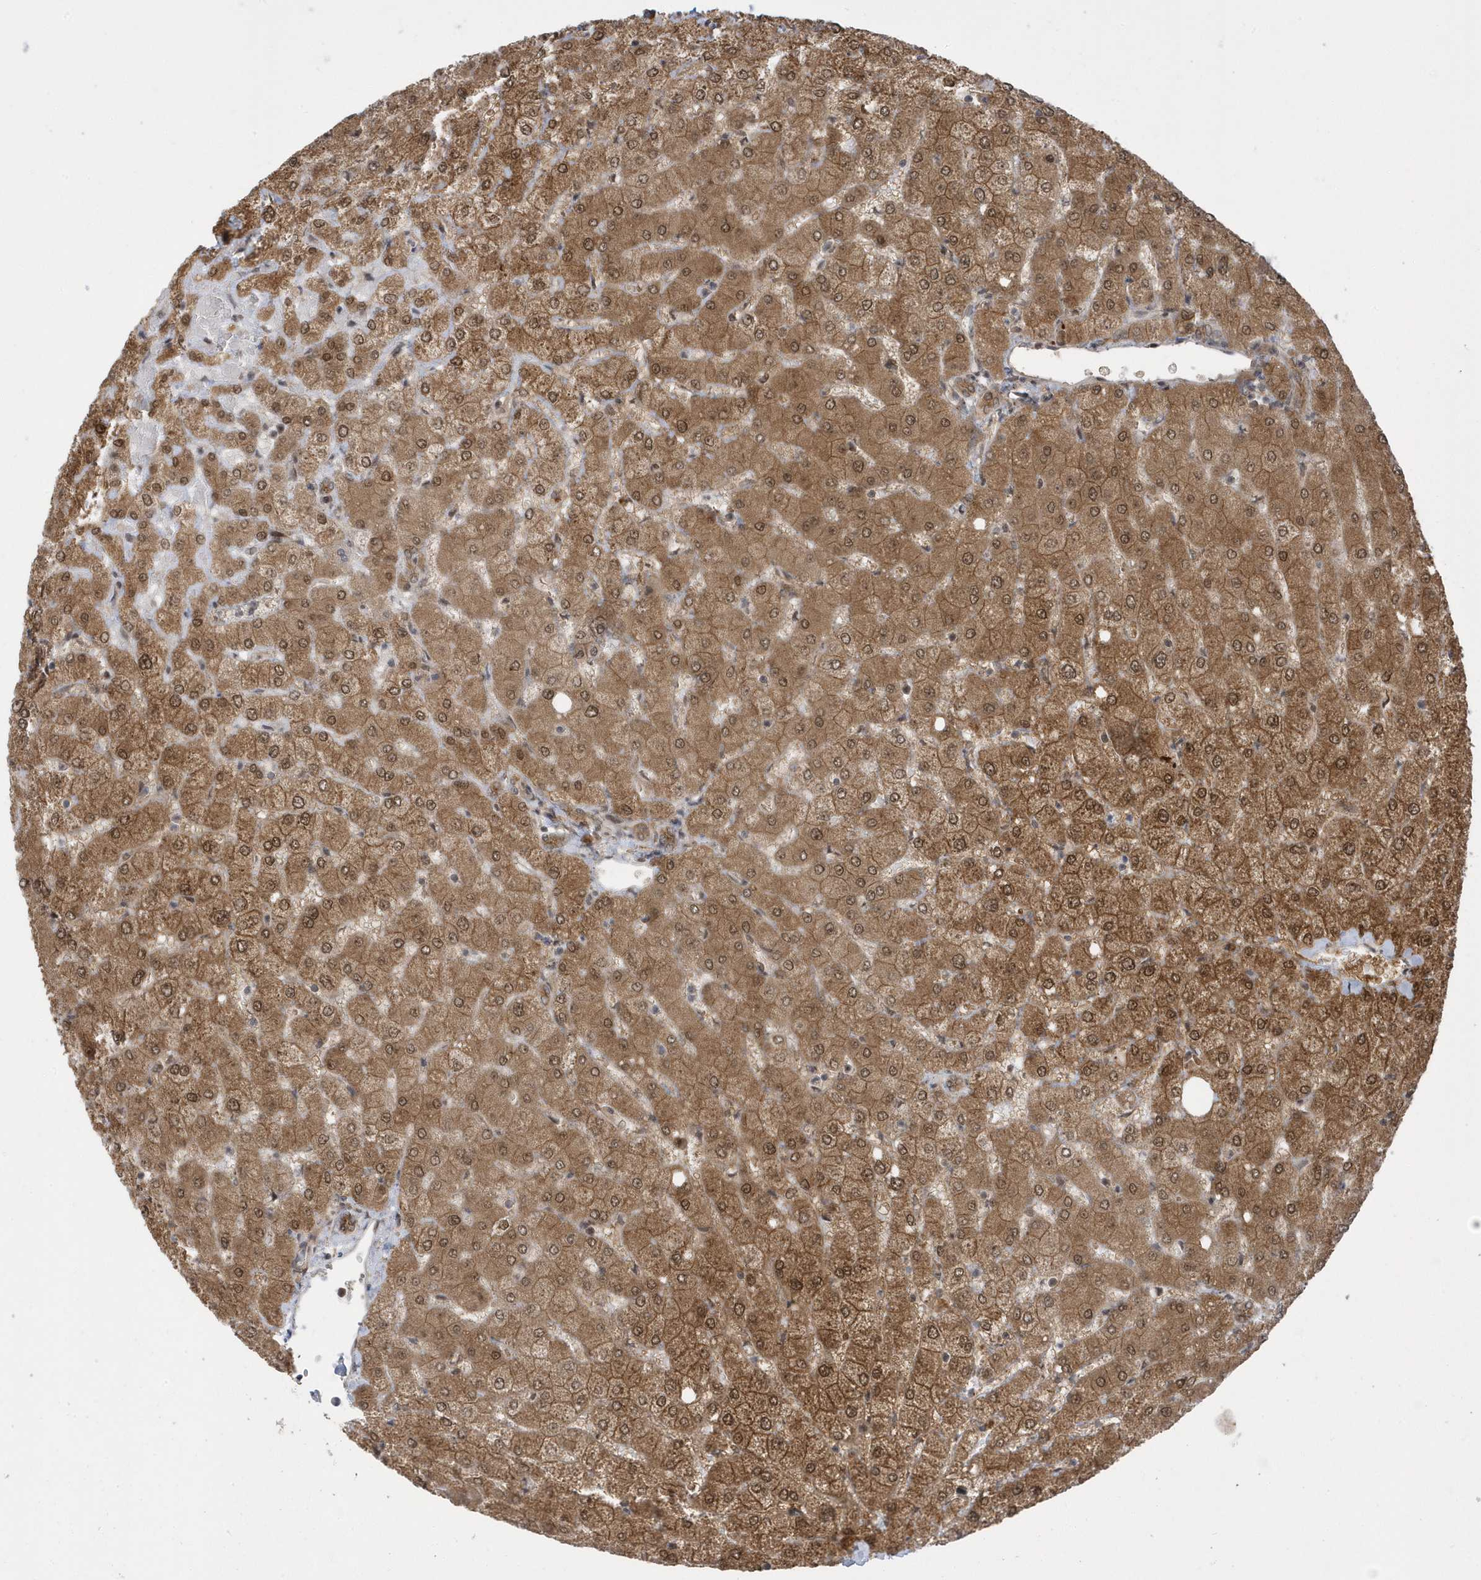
{"staining": {"intensity": "moderate", "quantity": ">75%", "location": "cytoplasmic/membranous"}, "tissue": "liver", "cell_type": "Cholangiocytes", "image_type": "normal", "snomed": [{"axis": "morphology", "description": "Normal tissue, NOS"}, {"axis": "topography", "description": "Liver"}], "caption": "The micrograph demonstrates a brown stain indicating the presence of a protein in the cytoplasmic/membranous of cholangiocytes in liver.", "gene": "USP53", "patient": {"sex": "female", "age": 54}}